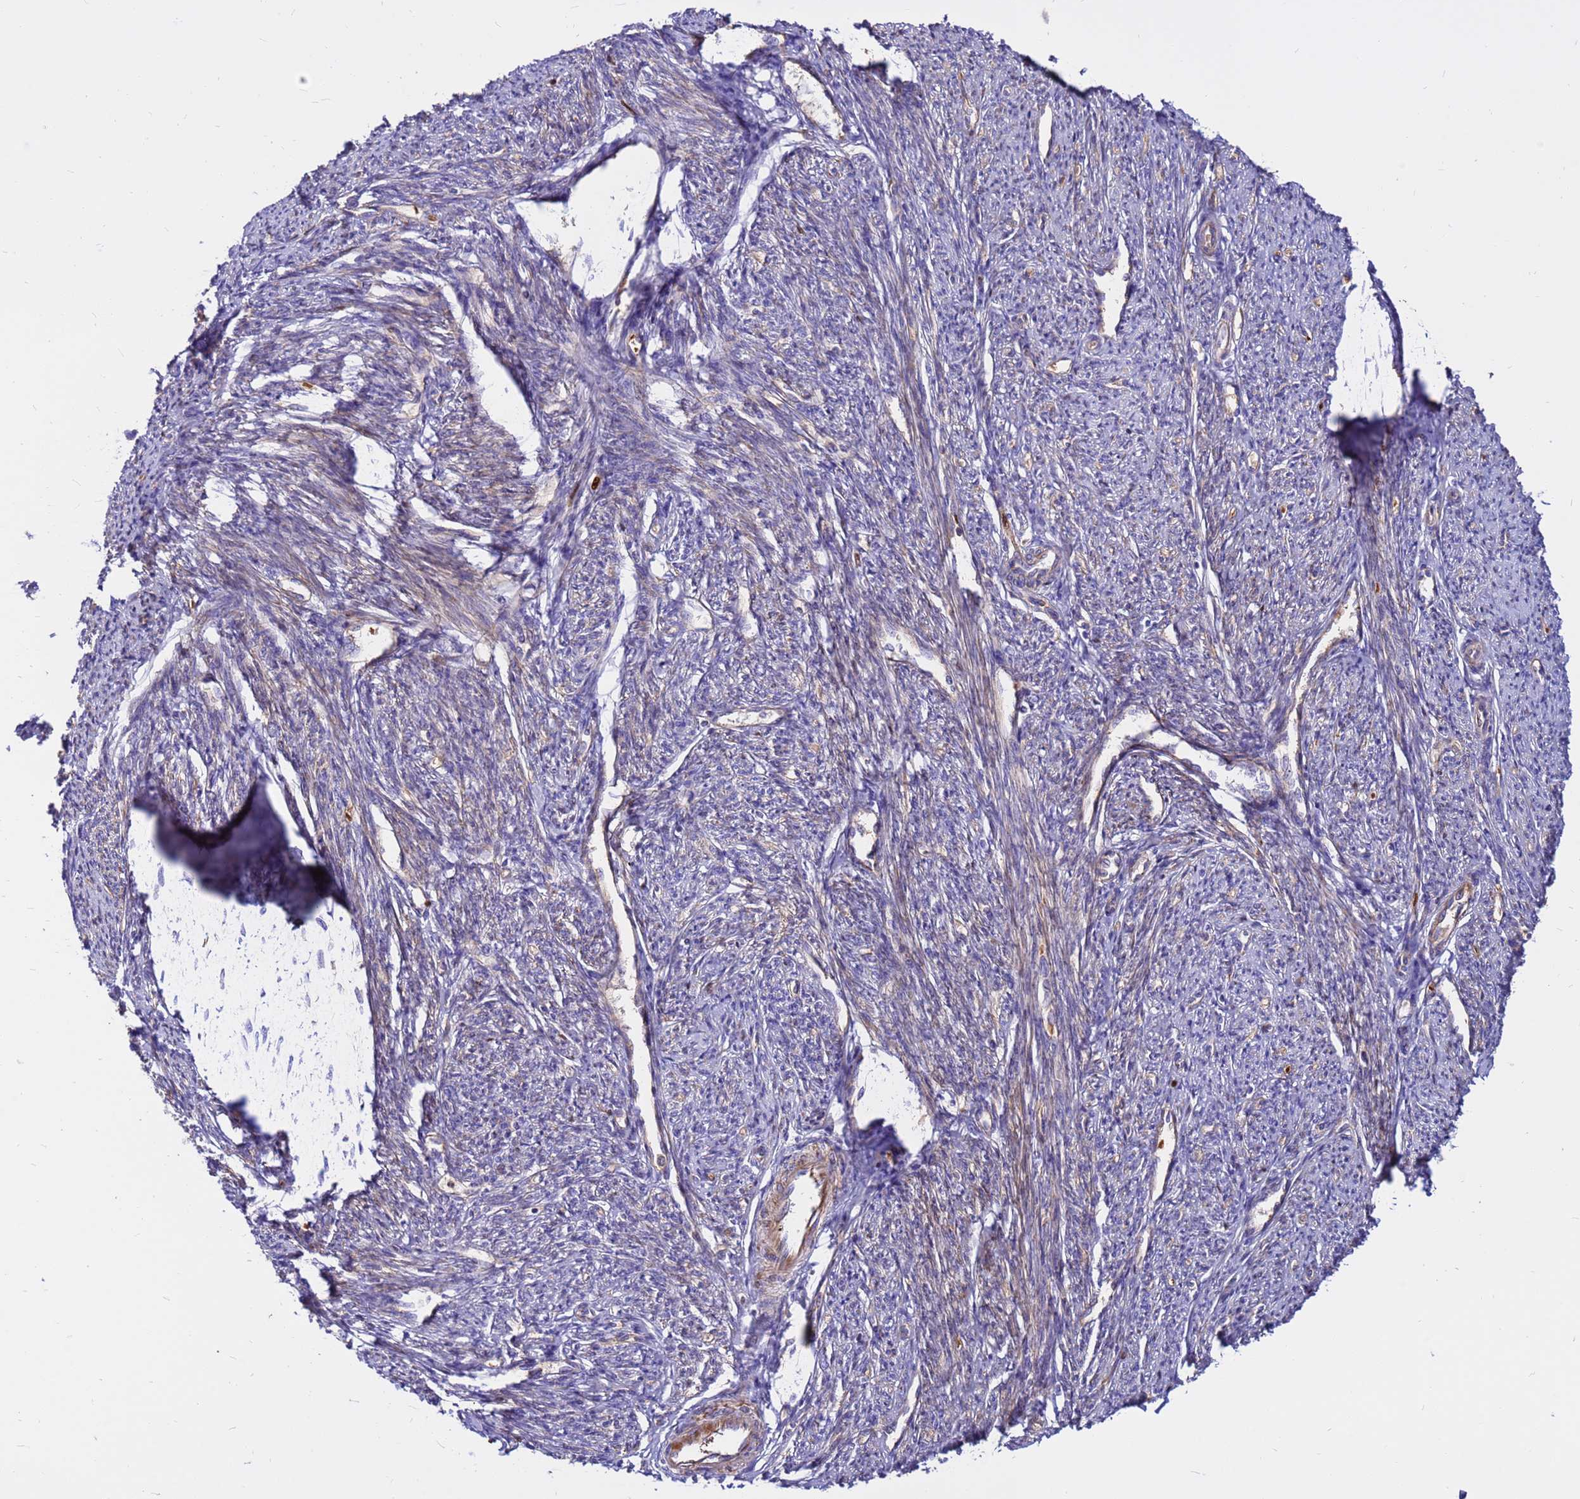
{"staining": {"intensity": "moderate", "quantity": "25%-75%", "location": "cytoplasmic/membranous"}, "tissue": "smooth muscle", "cell_type": "Smooth muscle cells", "image_type": "normal", "snomed": [{"axis": "morphology", "description": "Normal tissue, NOS"}, {"axis": "topography", "description": "Smooth muscle"}, {"axis": "topography", "description": "Uterus"}], "caption": "Smooth muscle stained with a brown dye displays moderate cytoplasmic/membranous positive positivity in about 25%-75% of smooth muscle cells.", "gene": "CRHBP", "patient": {"sex": "female", "age": 59}}